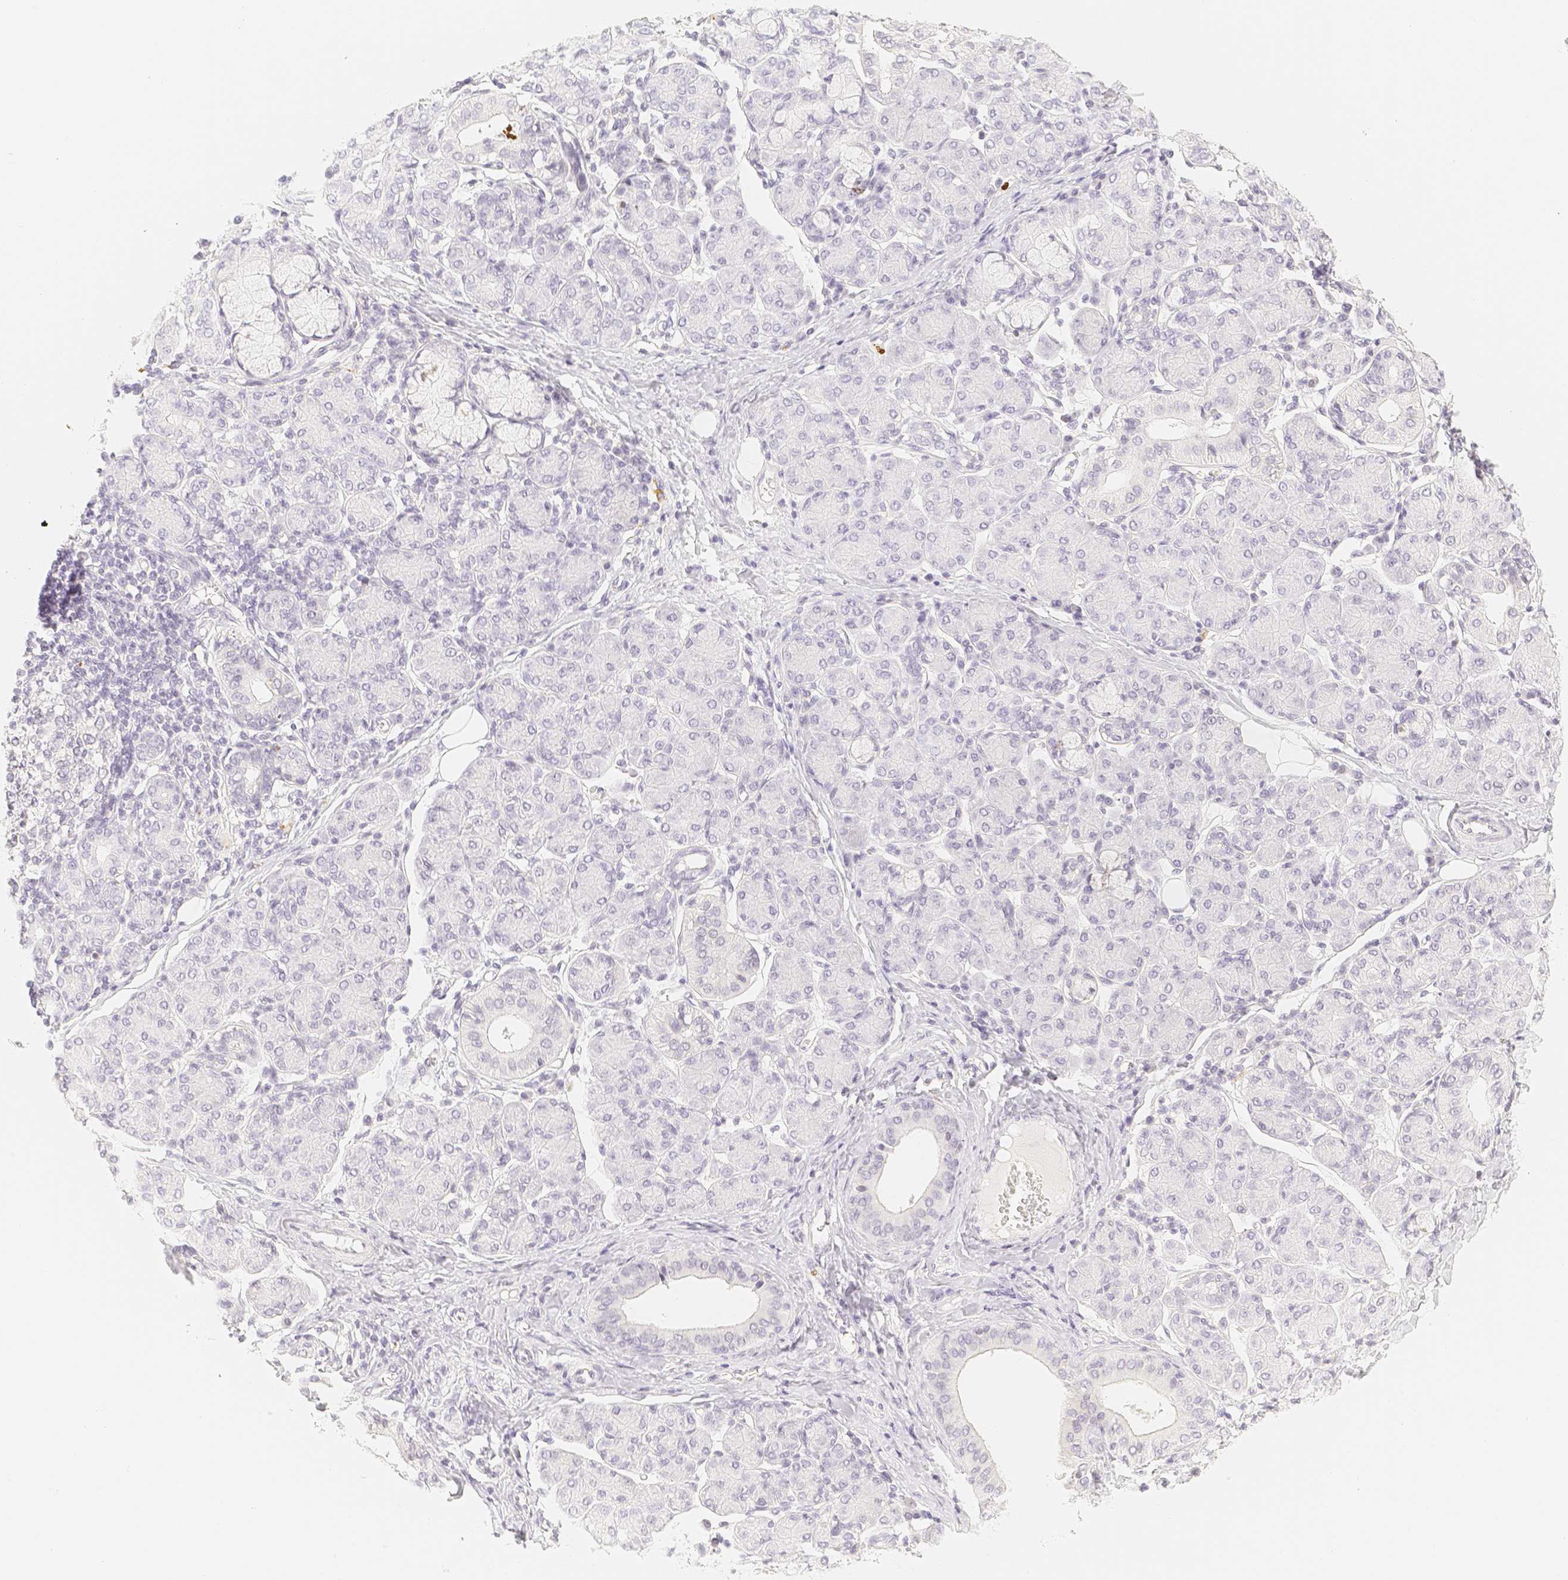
{"staining": {"intensity": "negative", "quantity": "none", "location": "none"}, "tissue": "salivary gland", "cell_type": "Glandular cells", "image_type": "normal", "snomed": [{"axis": "morphology", "description": "Normal tissue, NOS"}, {"axis": "morphology", "description": "Inflammation, NOS"}, {"axis": "topography", "description": "Lymph node"}, {"axis": "topography", "description": "Salivary gland"}], "caption": "Glandular cells show no significant staining in normal salivary gland.", "gene": "PADI4", "patient": {"sex": "male", "age": 3}}